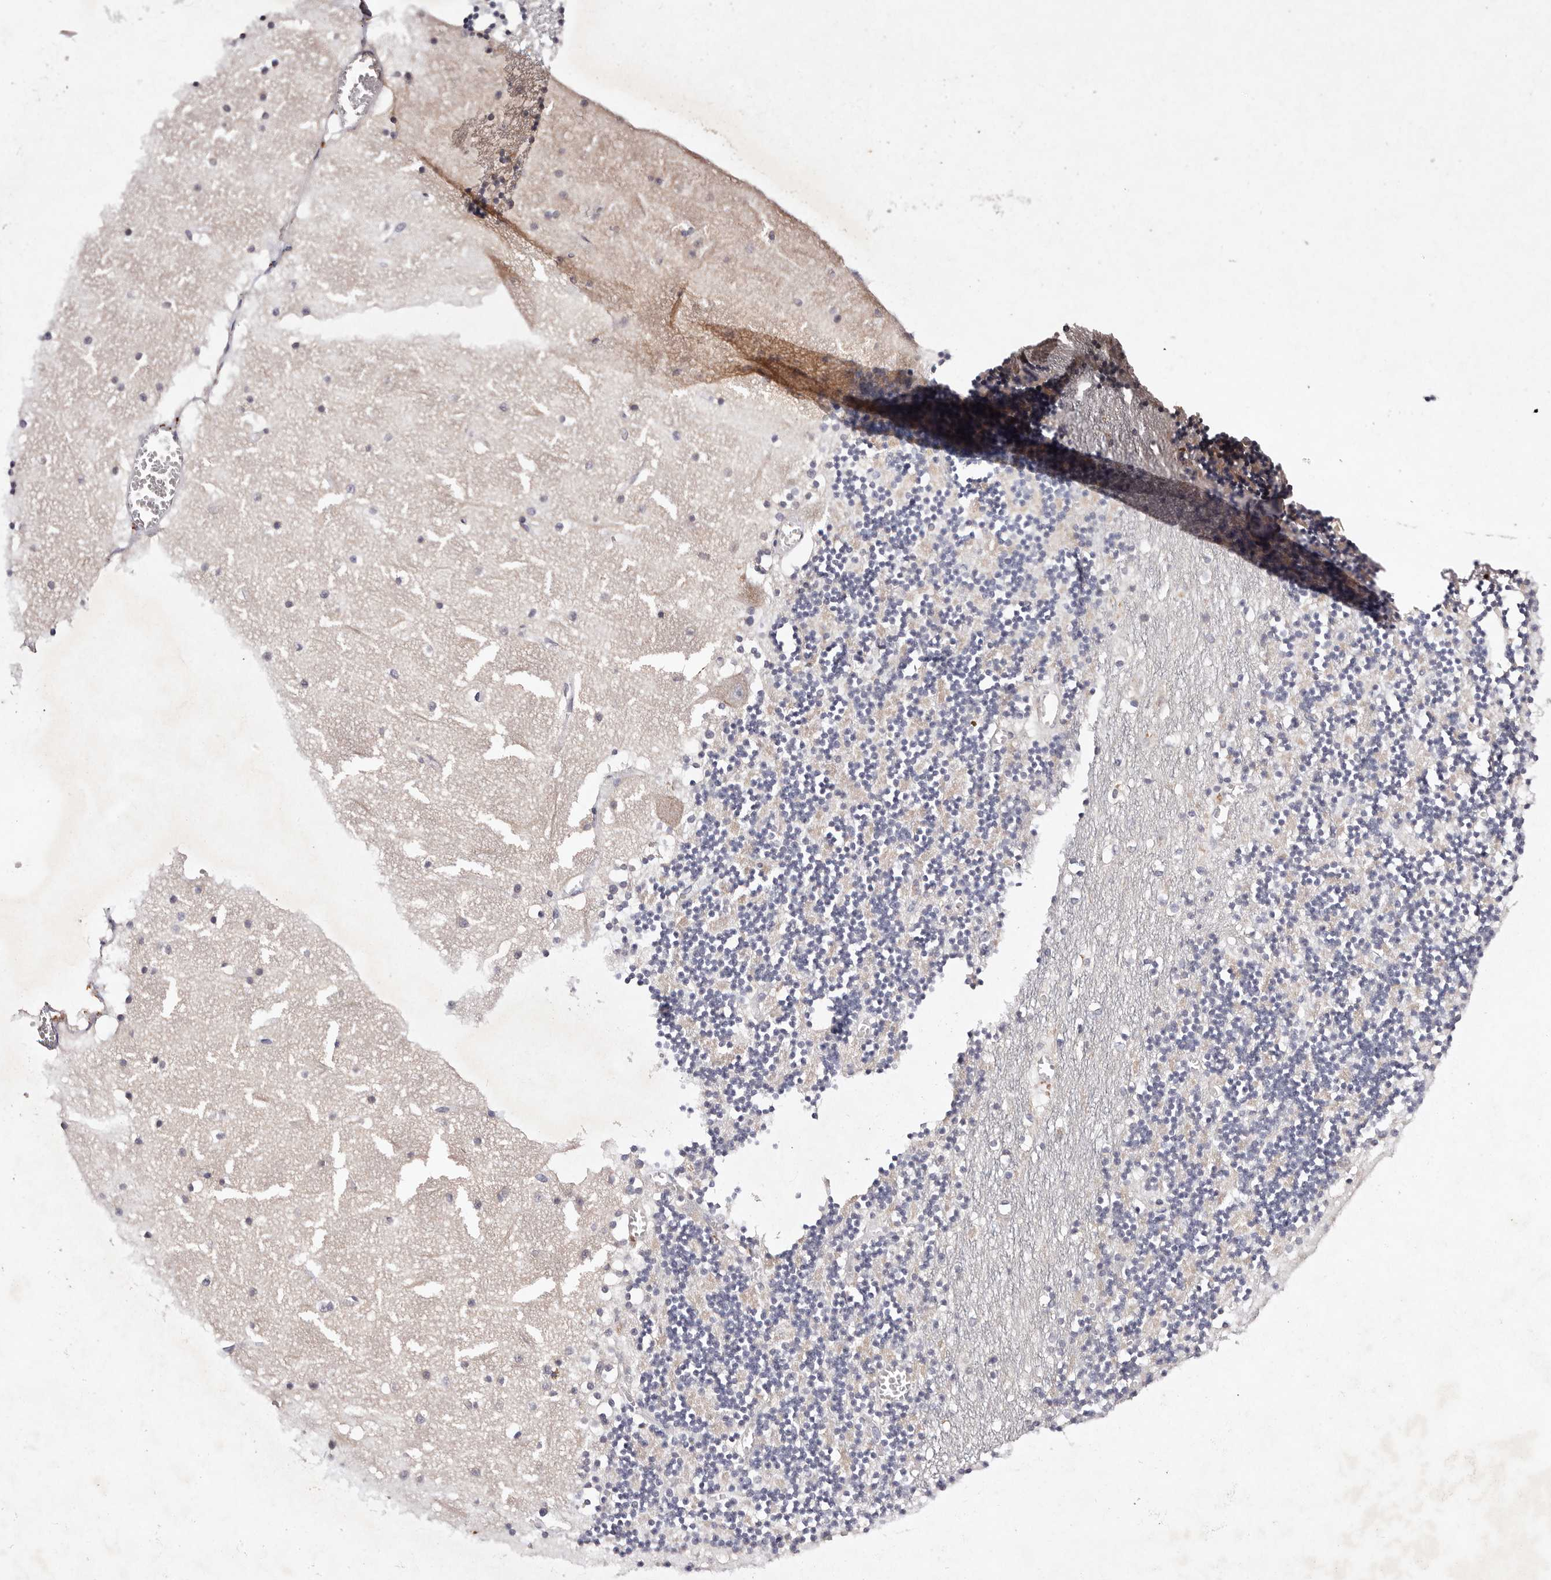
{"staining": {"intensity": "negative", "quantity": "none", "location": "none"}, "tissue": "cerebellum", "cell_type": "Cells in granular layer", "image_type": "normal", "snomed": [{"axis": "morphology", "description": "Normal tissue, NOS"}, {"axis": "topography", "description": "Cerebellum"}], "caption": "Immunohistochemical staining of unremarkable human cerebellum displays no significant positivity in cells in granular layer.", "gene": "TSC2", "patient": {"sex": "female", "age": 28}}